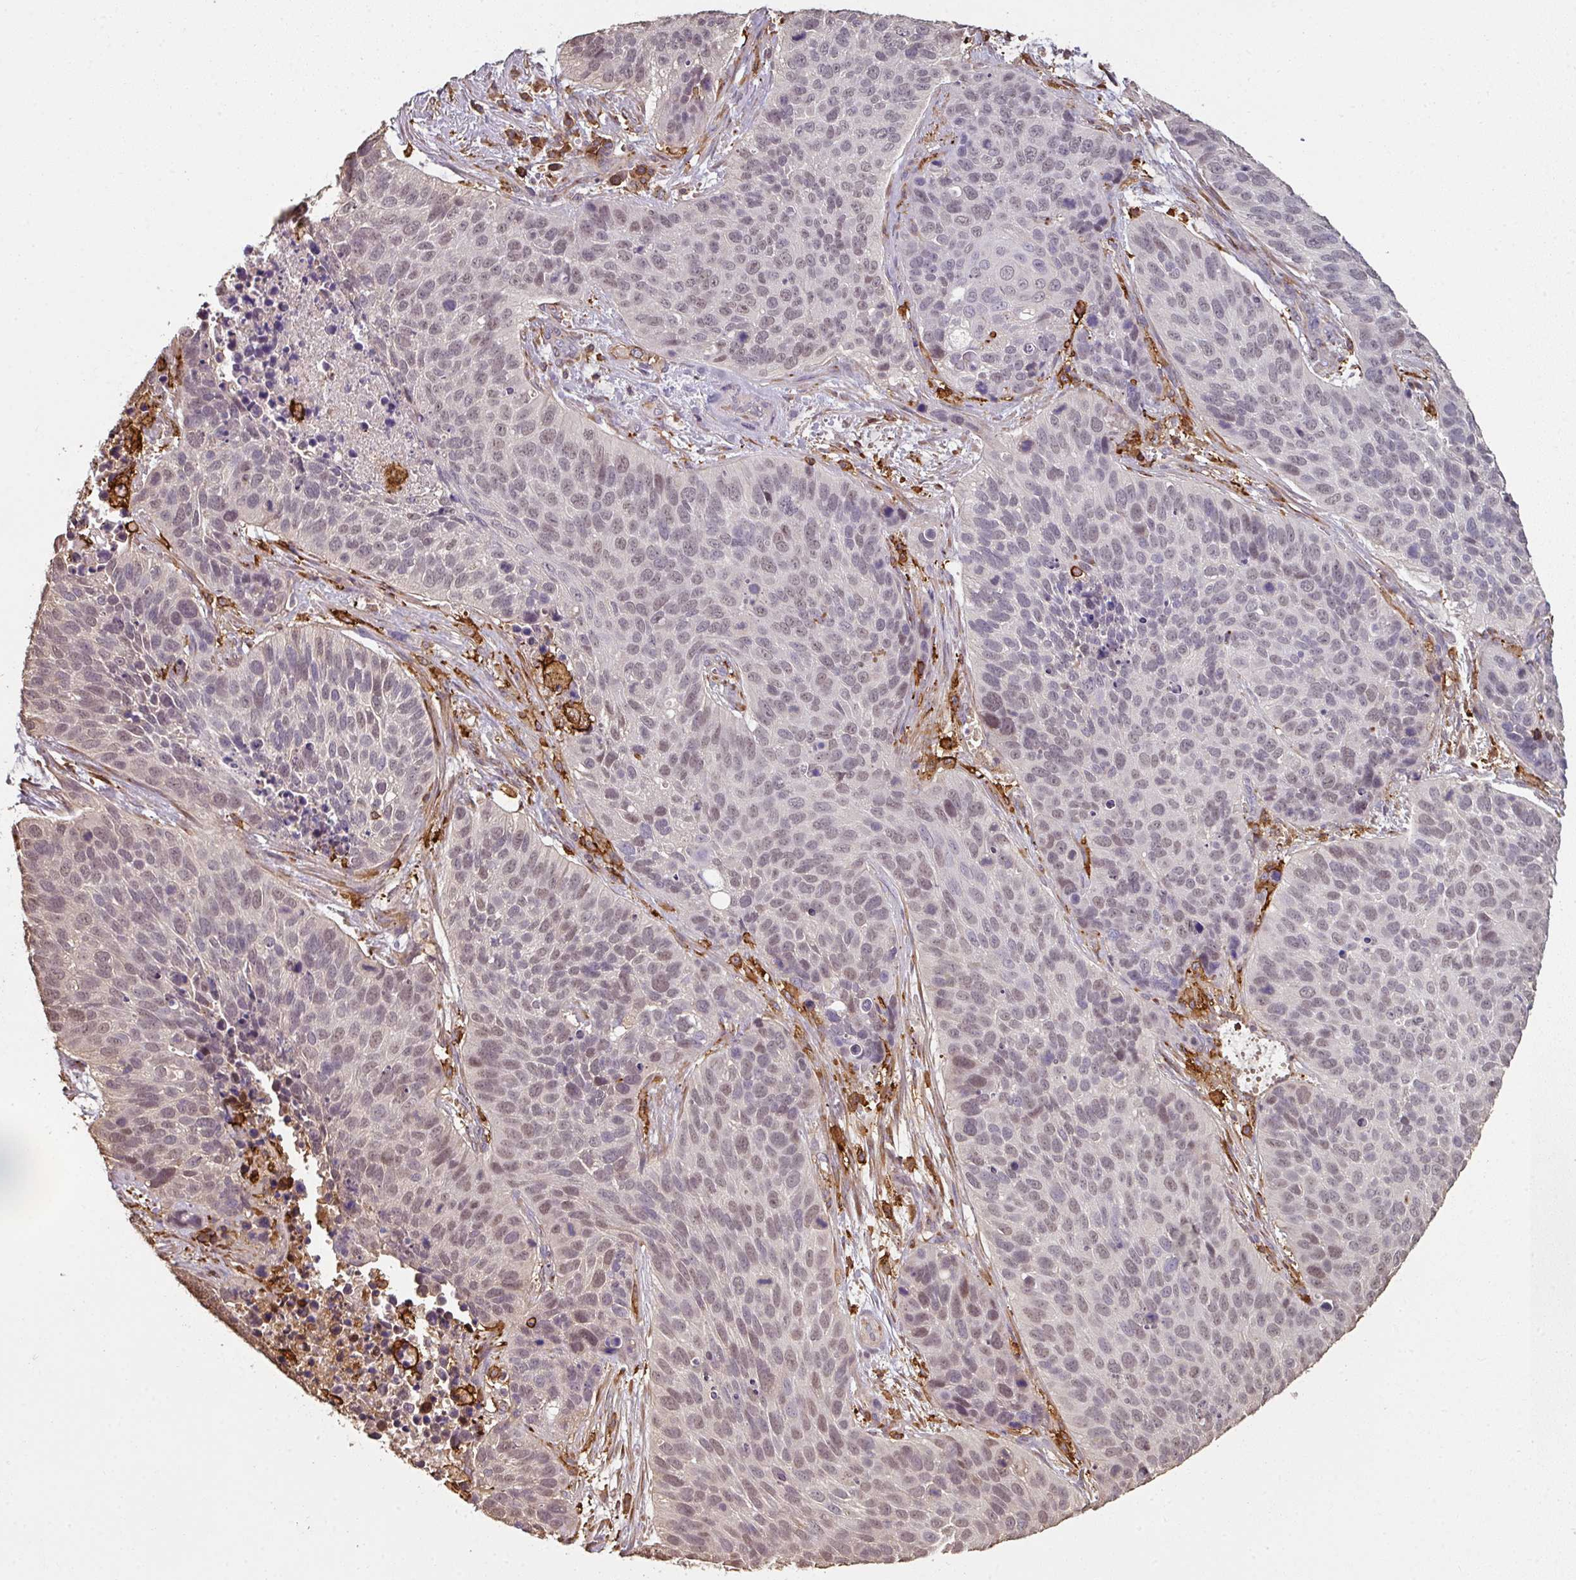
{"staining": {"intensity": "weak", "quantity": "25%-75%", "location": "nuclear"}, "tissue": "lung cancer", "cell_type": "Tumor cells", "image_type": "cancer", "snomed": [{"axis": "morphology", "description": "Squamous cell carcinoma, NOS"}, {"axis": "topography", "description": "Lung"}], "caption": "About 25%-75% of tumor cells in human lung cancer (squamous cell carcinoma) display weak nuclear protein expression as visualized by brown immunohistochemical staining.", "gene": "OLFML2B", "patient": {"sex": "male", "age": 62}}